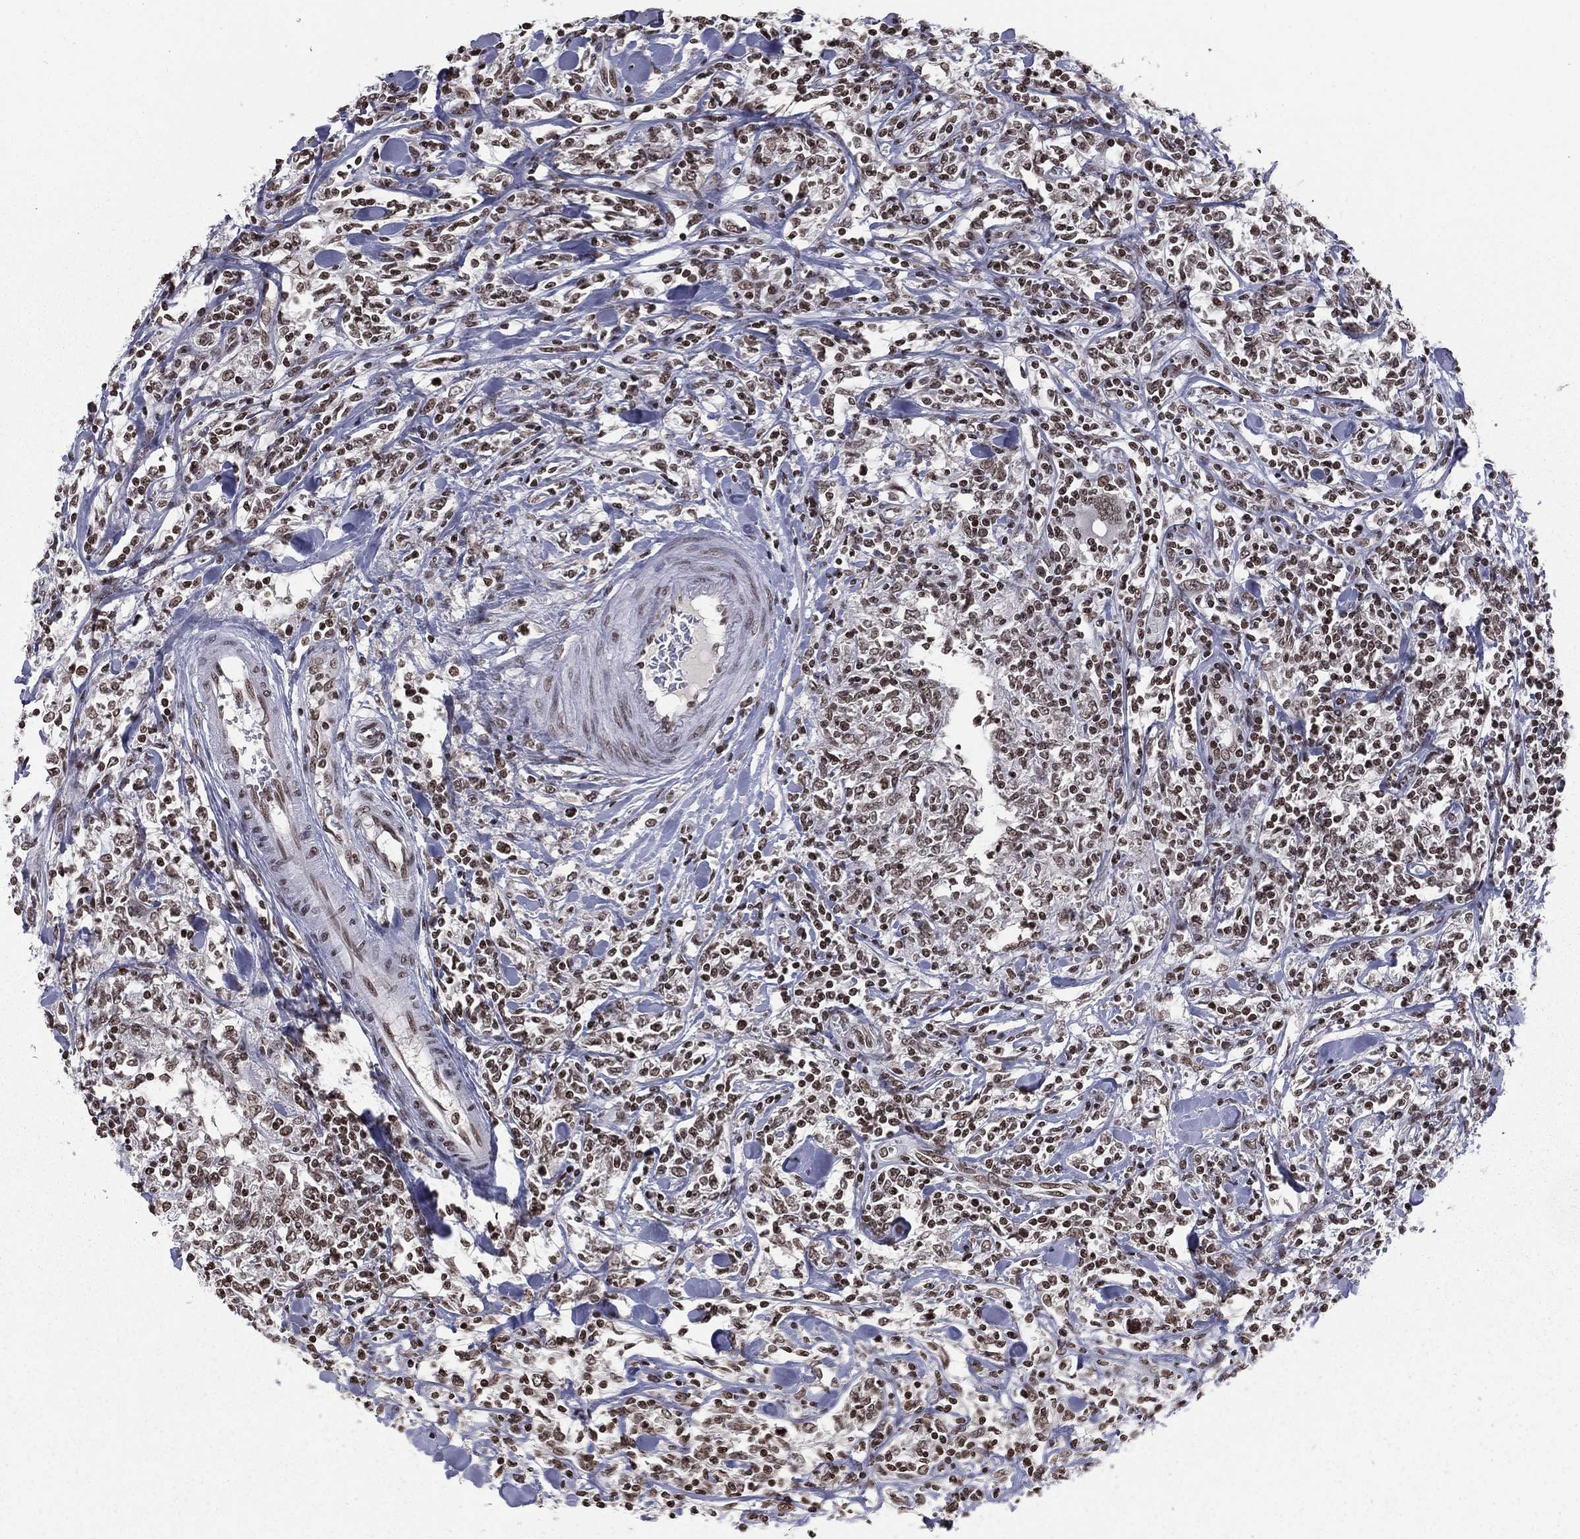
{"staining": {"intensity": "strong", "quantity": "25%-75%", "location": "nuclear"}, "tissue": "lymphoma", "cell_type": "Tumor cells", "image_type": "cancer", "snomed": [{"axis": "morphology", "description": "Malignant lymphoma, non-Hodgkin's type, High grade"}, {"axis": "topography", "description": "Lymph node"}], "caption": "The photomicrograph demonstrates staining of malignant lymphoma, non-Hodgkin's type (high-grade), revealing strong nuclear protein positivity (brown color) within tumor cells.", "gene": "RFX7", "patient": {"sex": "female", "age": 84}}